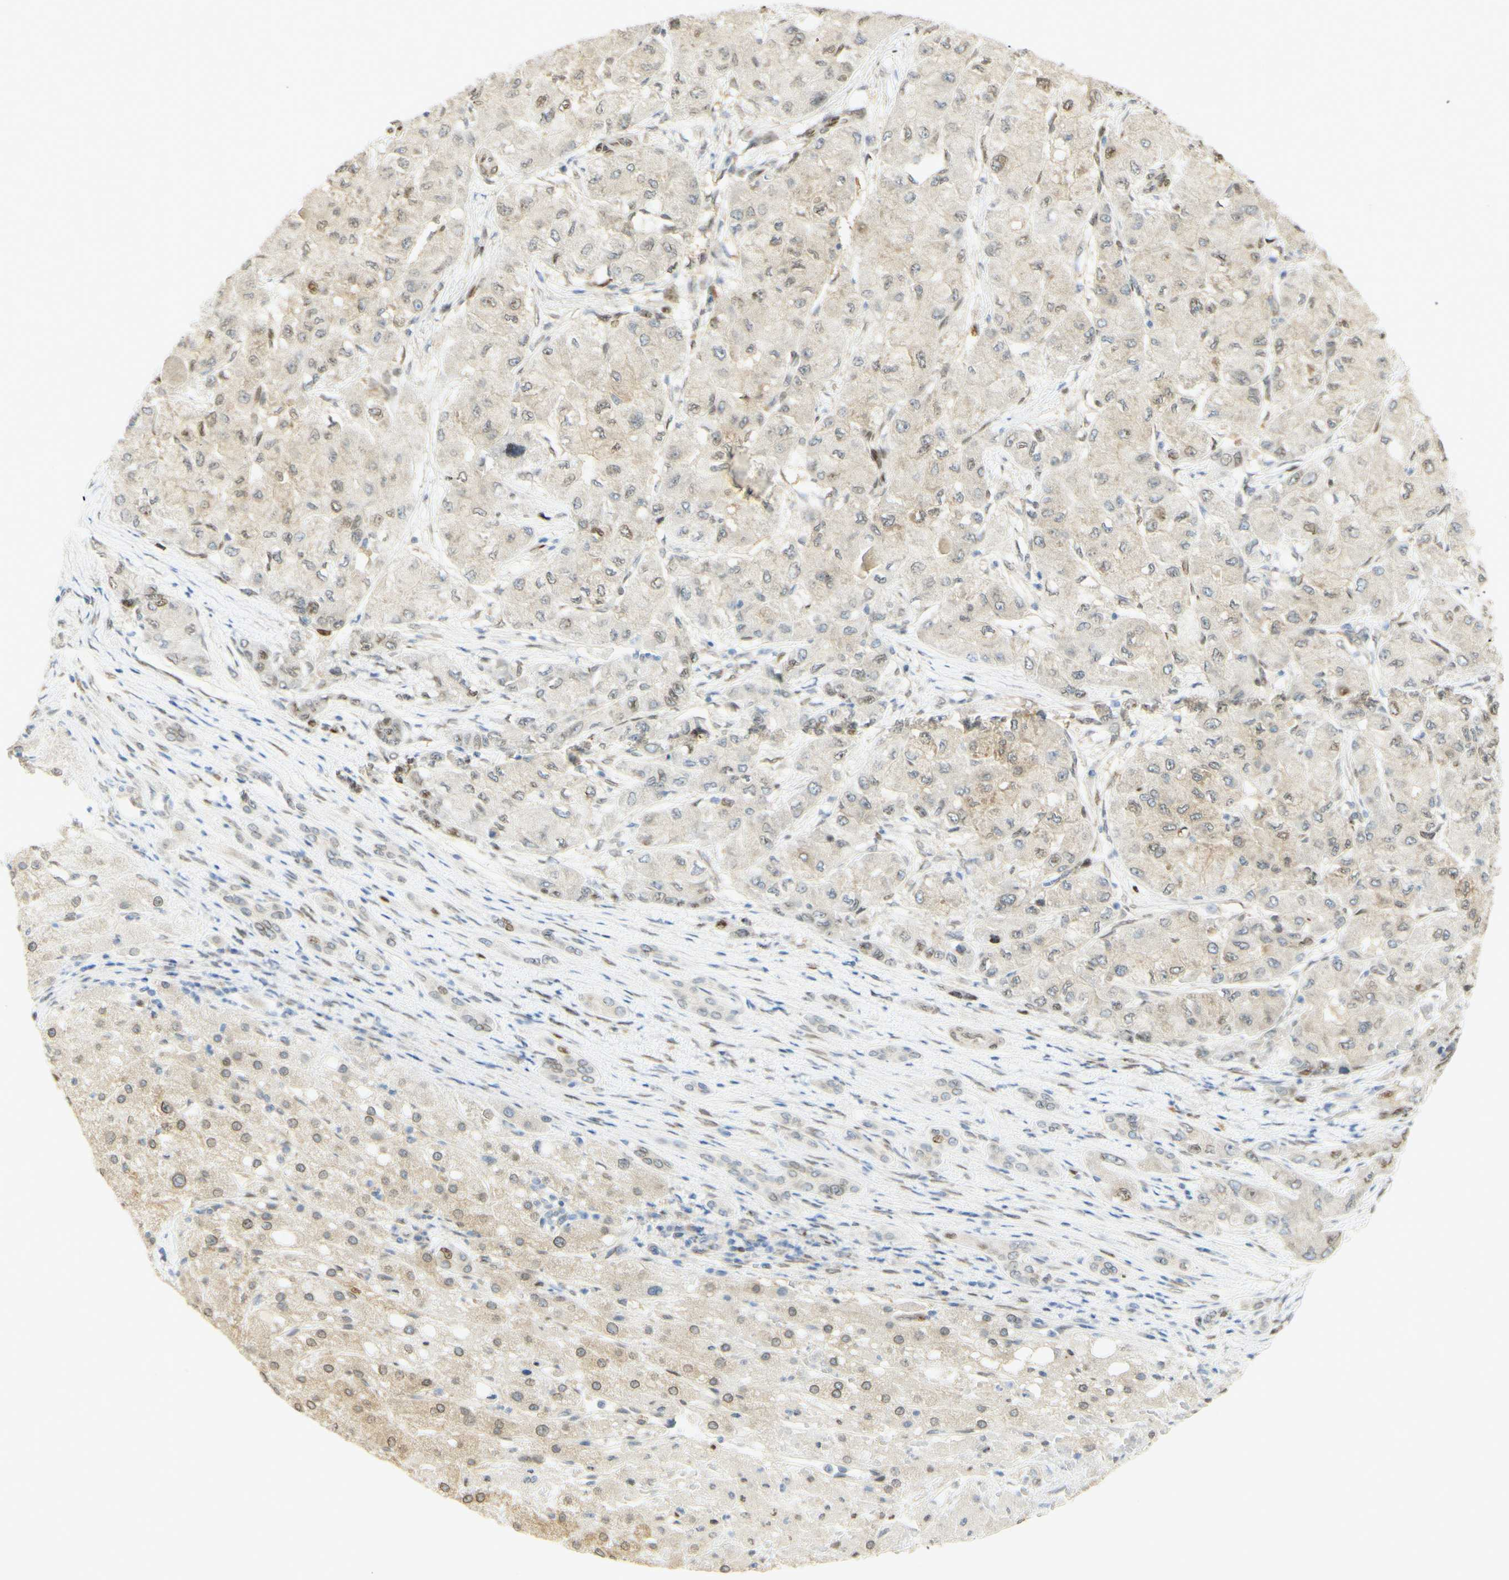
{"staining": {"intensity": "moderate", "quantity": "<25%", "location": "nuclear"}, "tissue": "liver cancer", "cell_type": "Tumor cells", "image_type": "cancer", "snomed": [{"axis": "morphology", "description": "Carcinoma, Hepatocellular, NOS"}, {"axis": "topography", "description": "Liver"}], "caption": "A brown stain shows moderate nuclear positivity of a protein in human hepatocellular carcinoma (liver) tumor cells. (DAB (3,3'-diaminobenzidine) IHC with brightfield microscopy, high magnification).", "gene": "E2F1", "patient": {"sex": "male", "age": 80}}